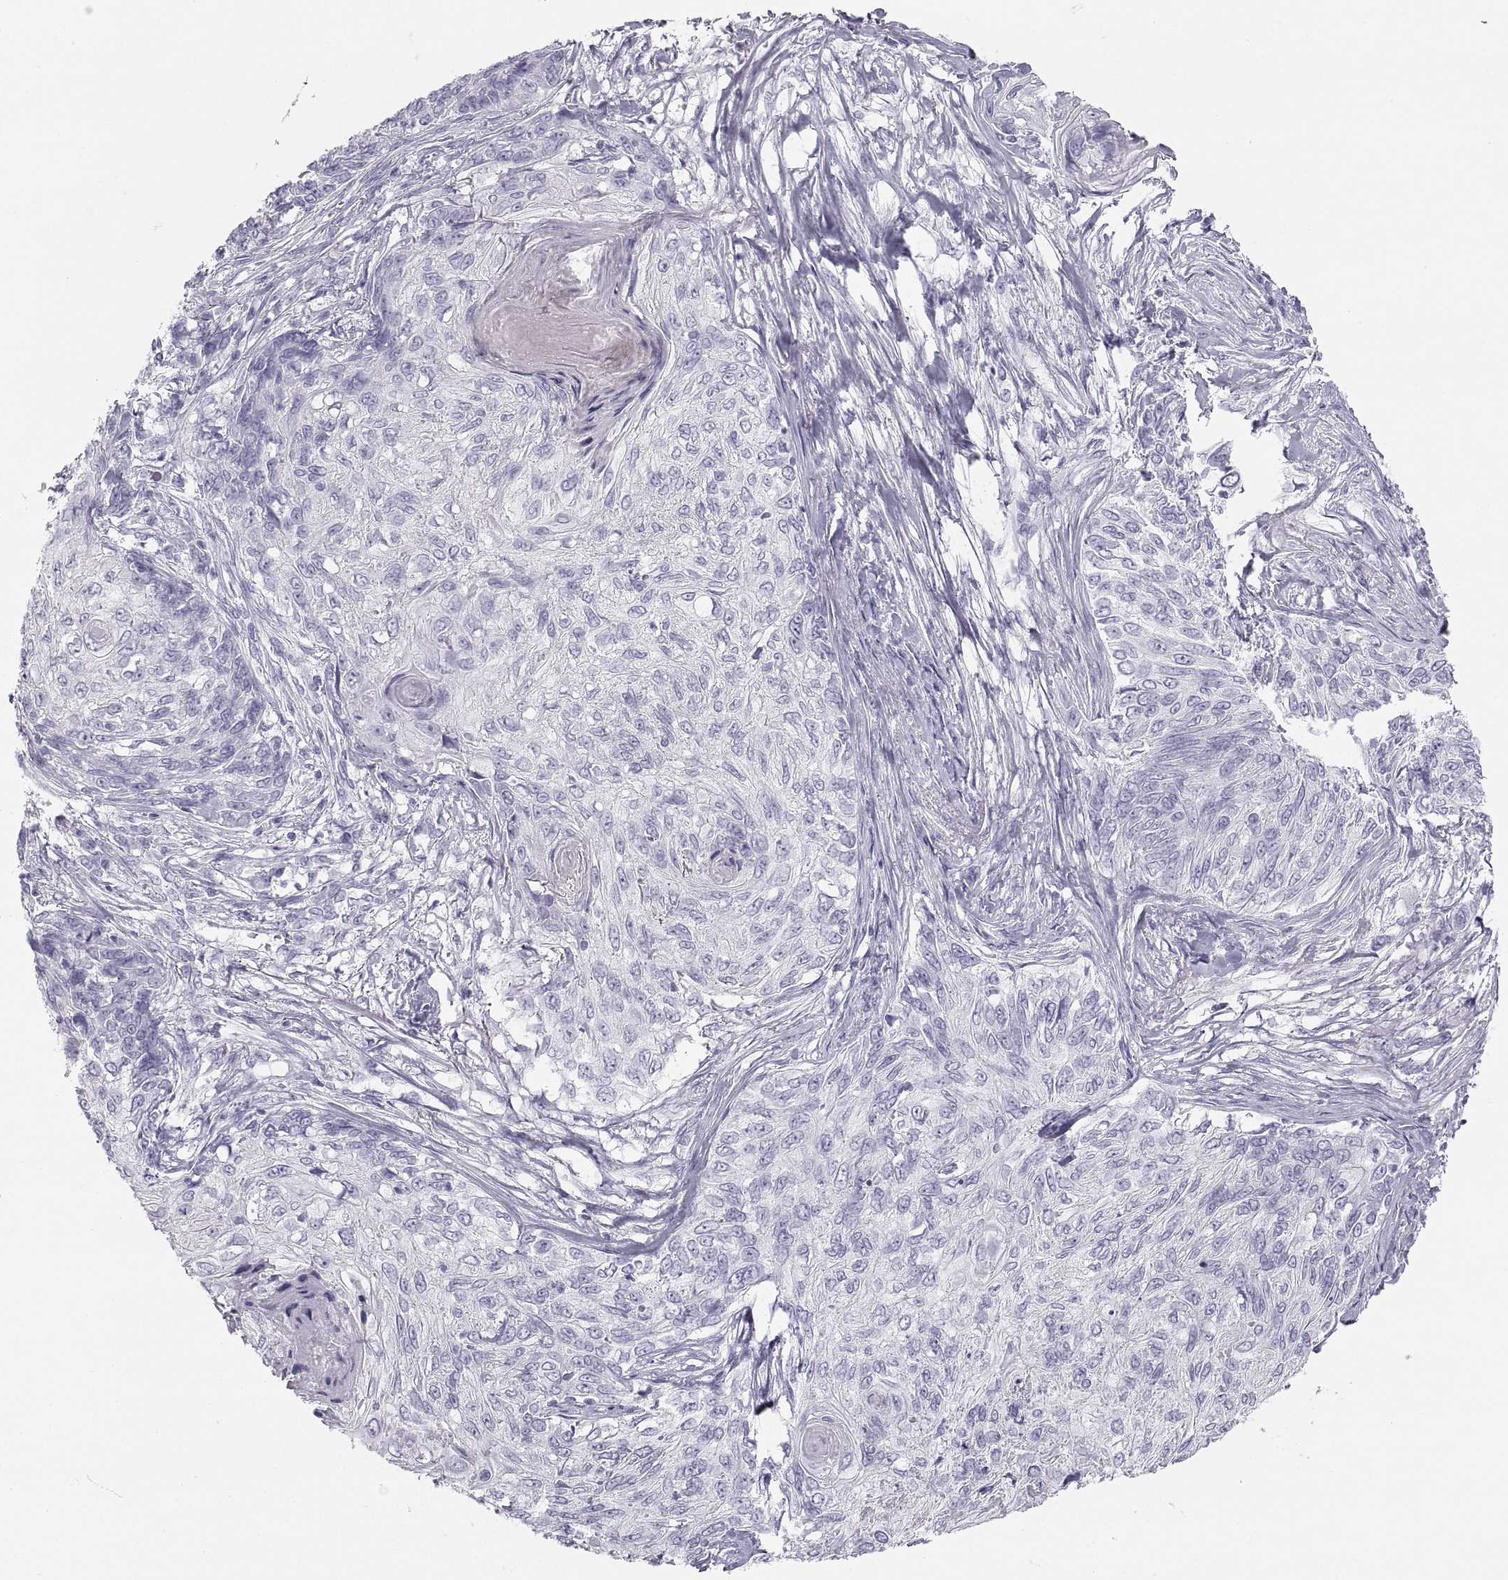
{"staining": {"intensity": "negative", "quantity": "none", "location": "none"}, "tissue": "skin cancer", "cell_type": "Tumor cells", "image_type": "cancer", "snomed": [{"axis": "morphology", "description": "Squamous cell carcinoma, NOS"}, {"axis": "topography", "description": "Skin"}], "caption": "Skin squamous cell carcinoma stained for a protein using immunohistochemistry reveals no expression tumor cells.", "gene": "SEMG1", "patient": {"sex": "male", "age": 92}}